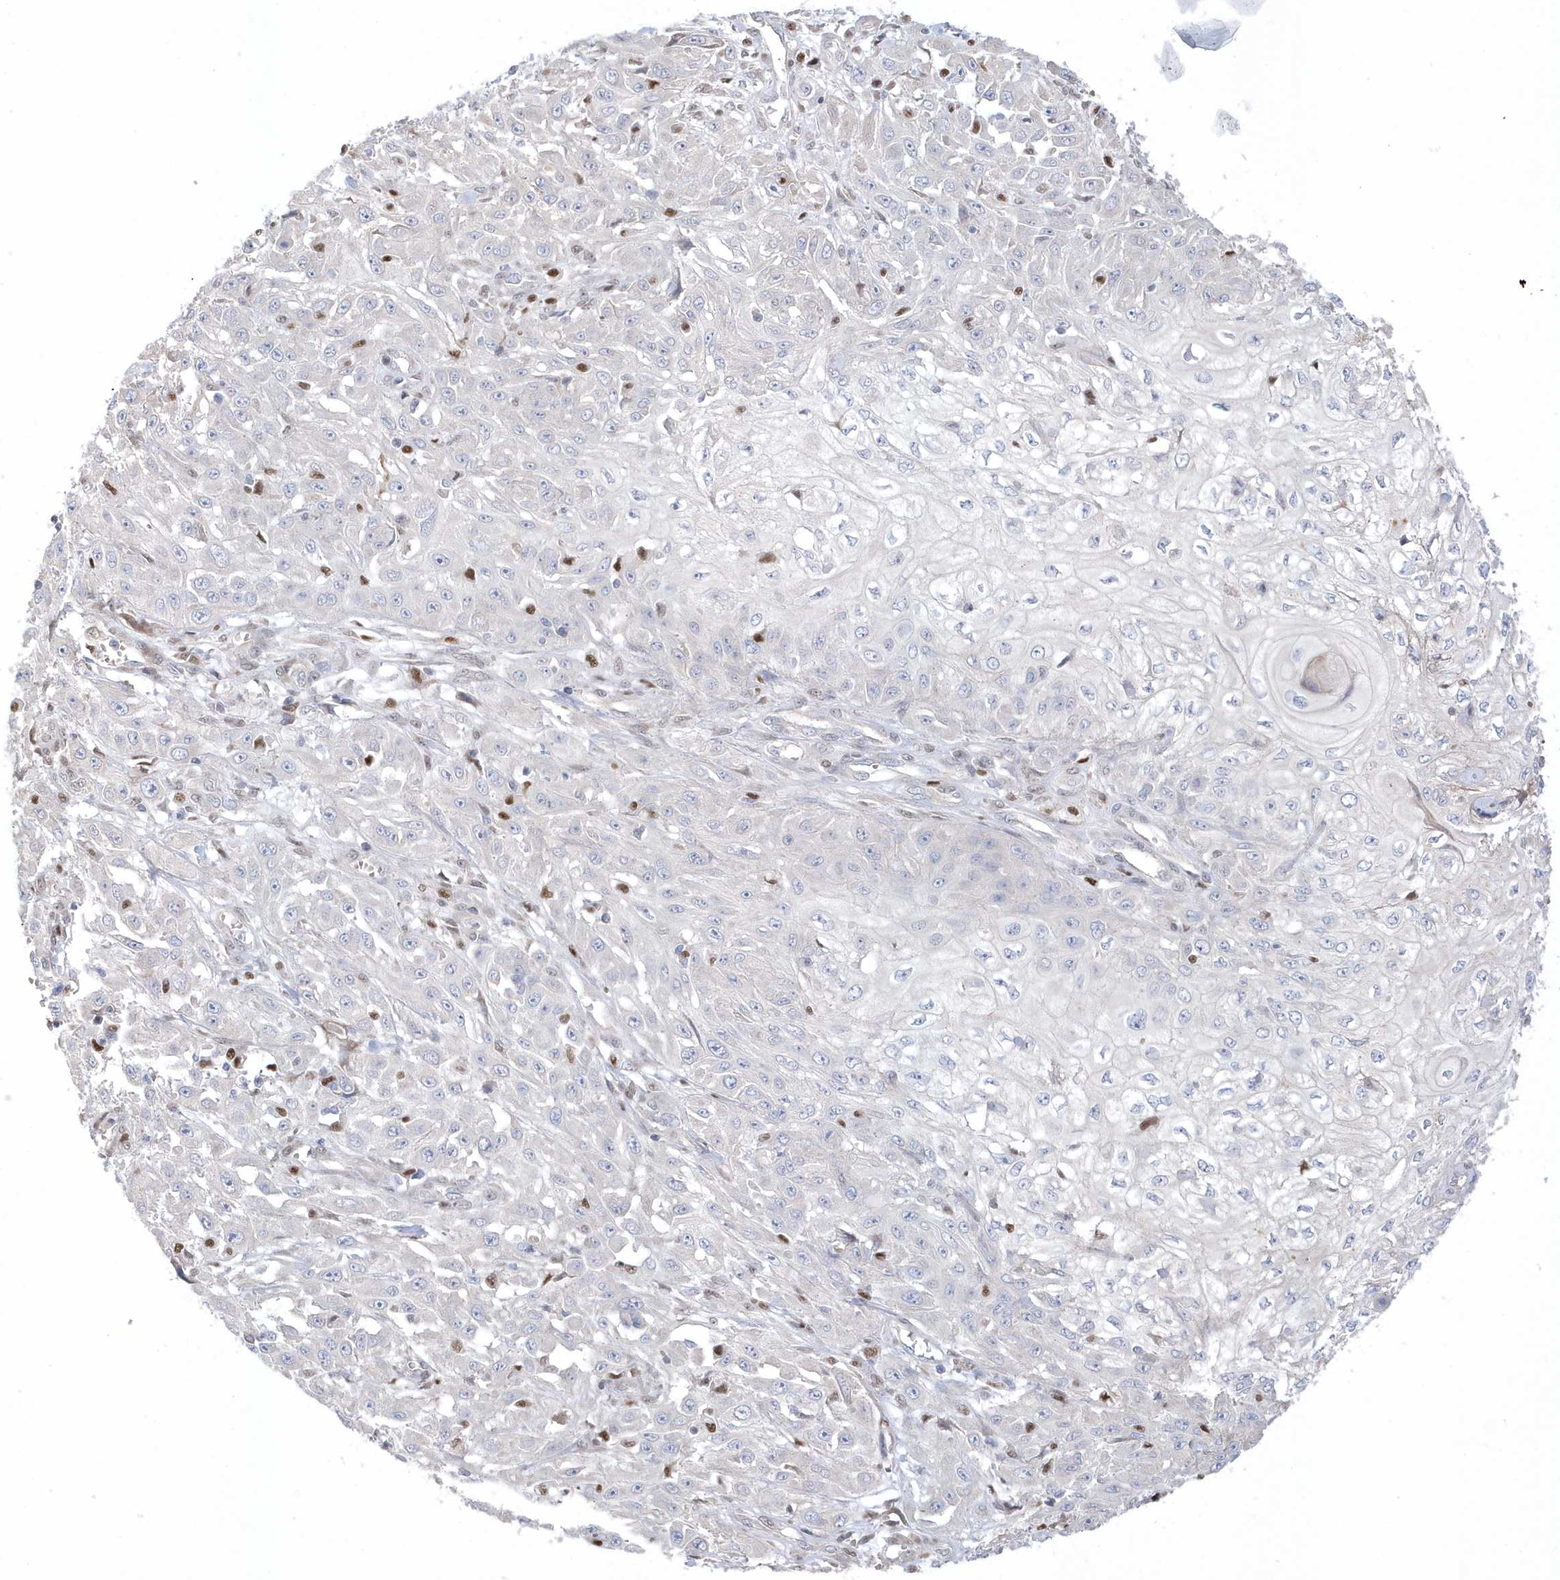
{"staining": {"intensity": "negative", "quantity": "none", "location": "none"}, "tissue": "skin cancer", "cell_type": "Tumor cells", "image_type": "cancer", "snomed": [{"axis": "morphology", "description": "Squamous cell carcinoma, NOS"}, {"axis": "morphology", "description": "Squamous cell carcinoma, metastatic, NOS"}, {"axis": "topography", "description": "Skin"}, {"axis": "topography", "description": "Lymph node"}], "caption": "This micrograph is of skin squamous cell carcinoma stained with IHC to label a protein in brown with the nuclei are counter-stained blue. There is no expression in tumor cells.", "gene": "GTPBP6", "patient": {"sex": "male", "age": 75}}